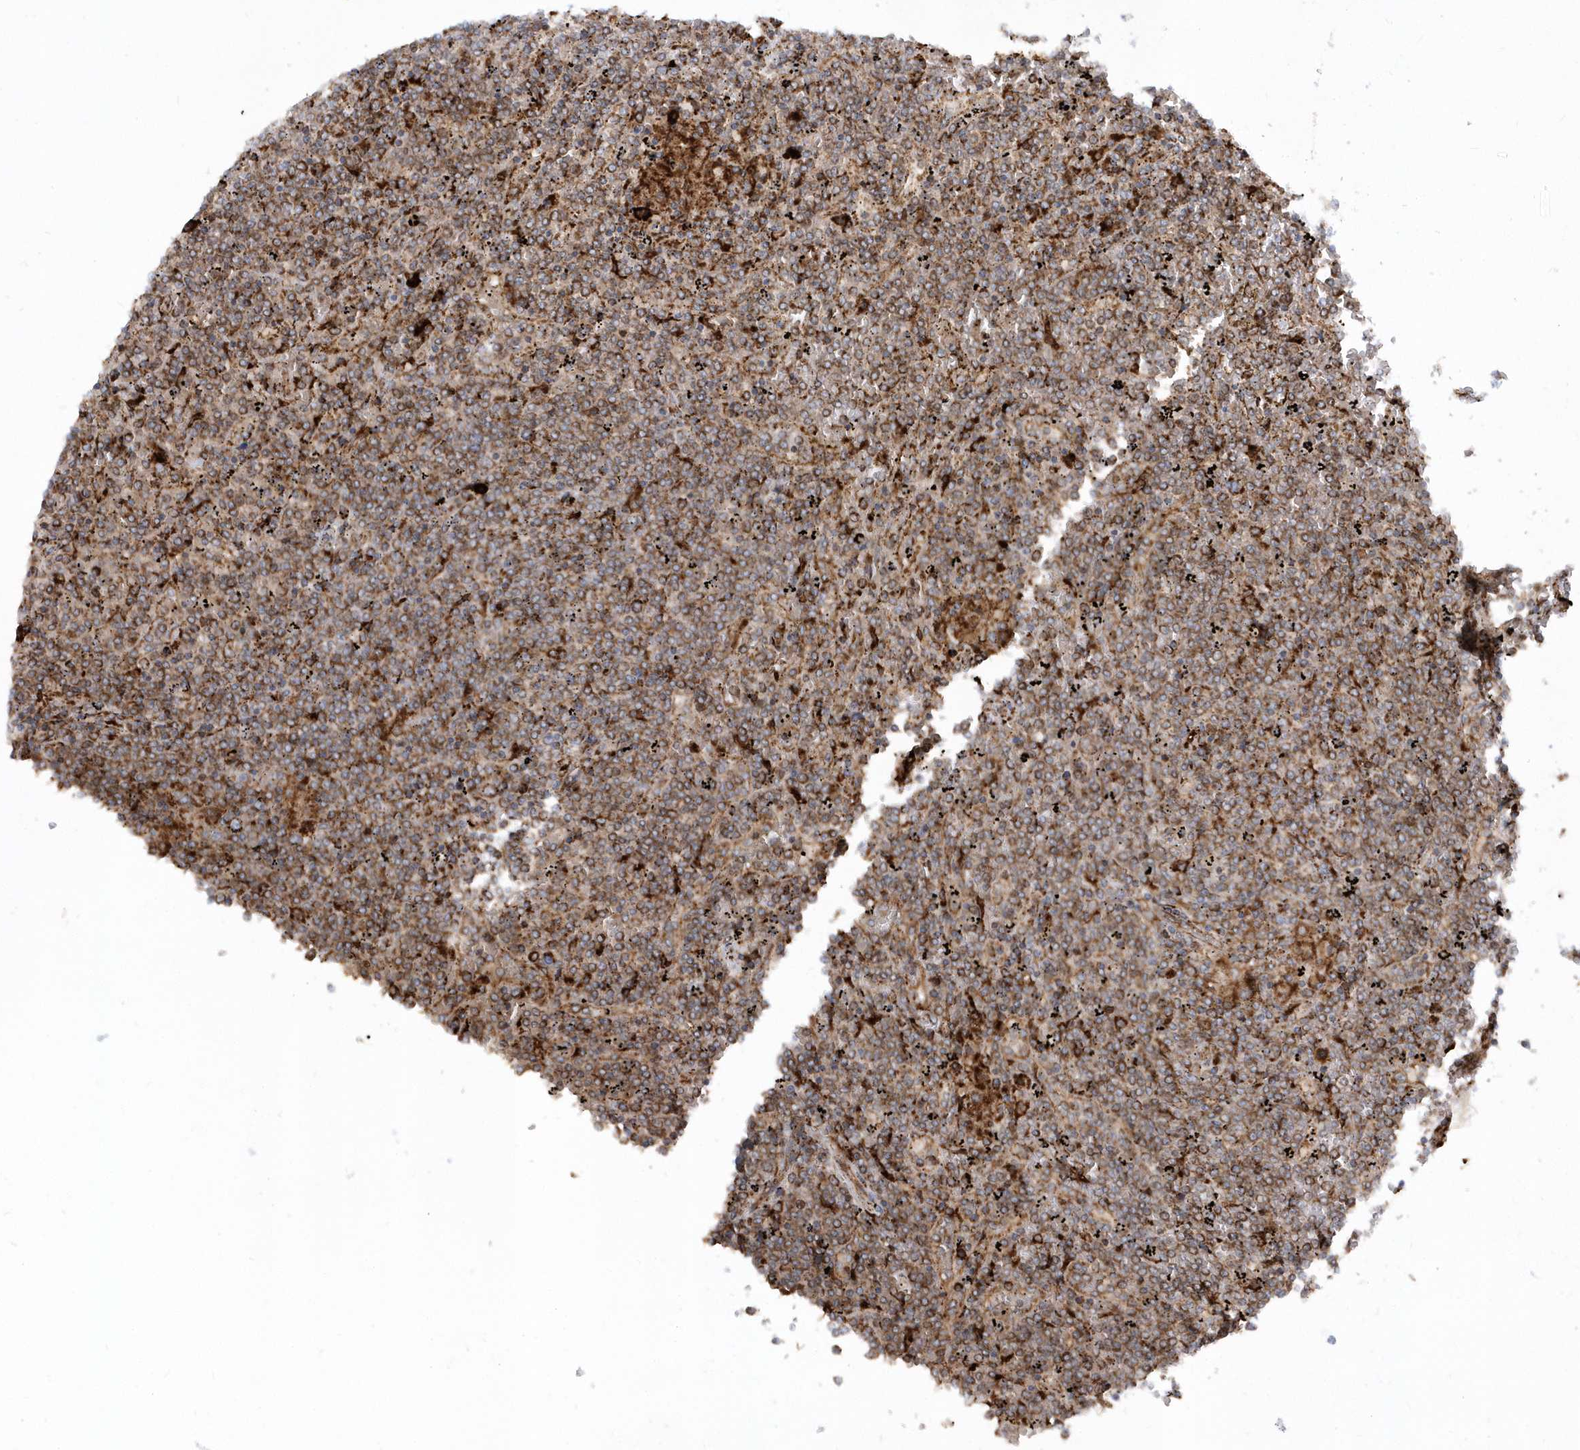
{"staining": {"intensity": "moderate", "quantity": ">75%", "location": "cytoplasmic/membranous"}, "tissue": "lymphoma", "cell_type": "Tumor cells", "image_type": "cancer", "snomed": [{"axis": "morphology", "description": "Malignant lymphoma, non-Hodgkin's type, Low grade"}, {"axis": "topography", "description": "Spleen"}], "caption": "An image of low-grade malignant lymphoma, non-Hodgkin's type stained for a protein exhibits moderate cytoplasmic/membranous brown staining in tumor cells. (DAB IHC with brightfield microscopy, high magnification).", "gene": "SH3BP2", "patient": {"sex": "female", "age": 19}}